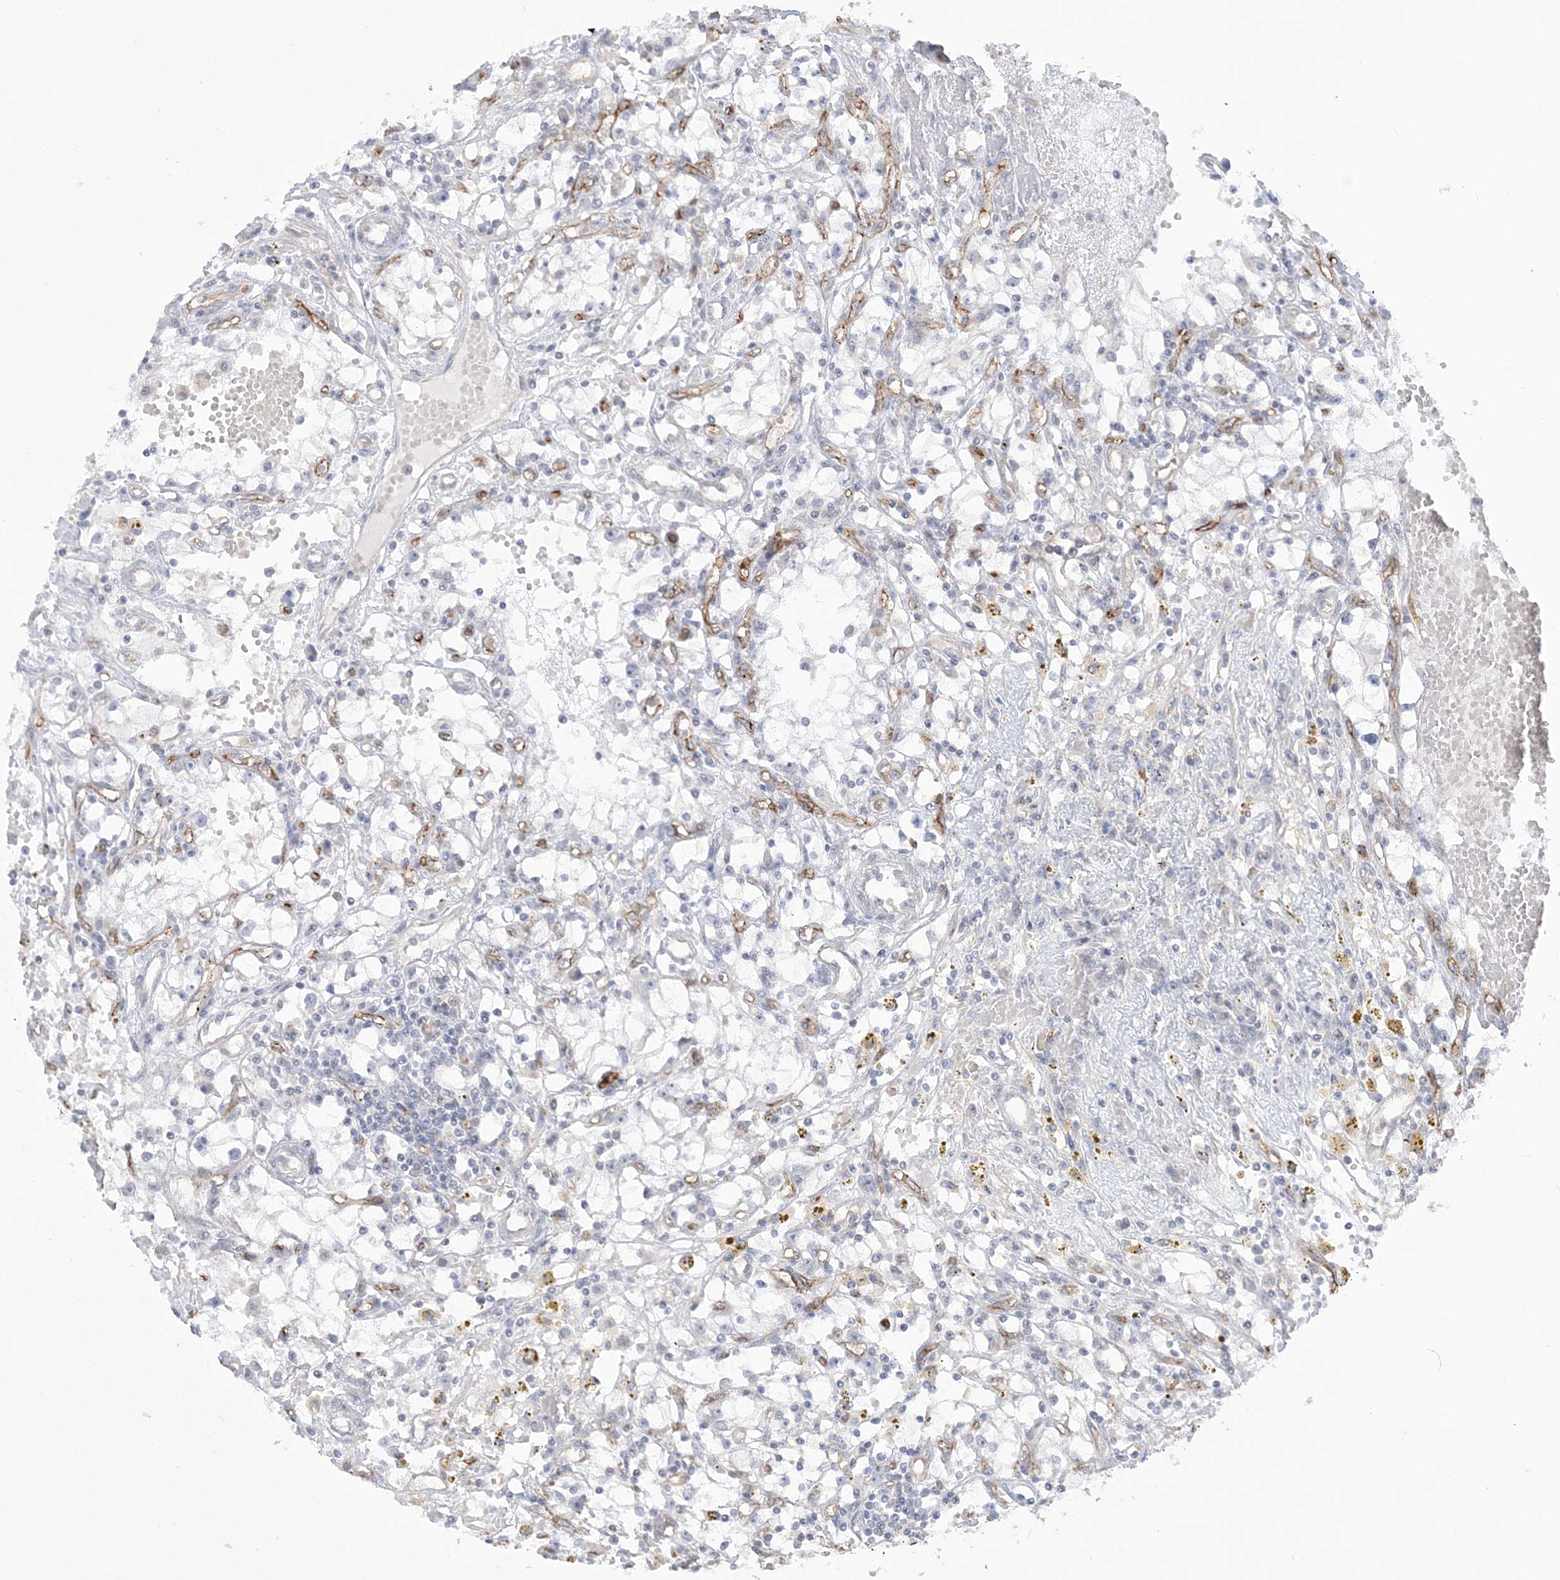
{"staining": {"intensity": "negative", "quantity": "none", "location": "none"}, "tissue": "renal cancer", "cell_type": "Tumor cells", "image_type": "cancer", "snomed": [{"axis": "morphology", "description": "Adenocarcinoma, NOS"}, {"axis": "topography", "description": "Kidney"}], "caption": "DAB immunohistochemical staining of human renal cancer shows no significant expression in tumor cells.", "gene": "FARSB", "patient": {"sex": "male", "age": 56}}